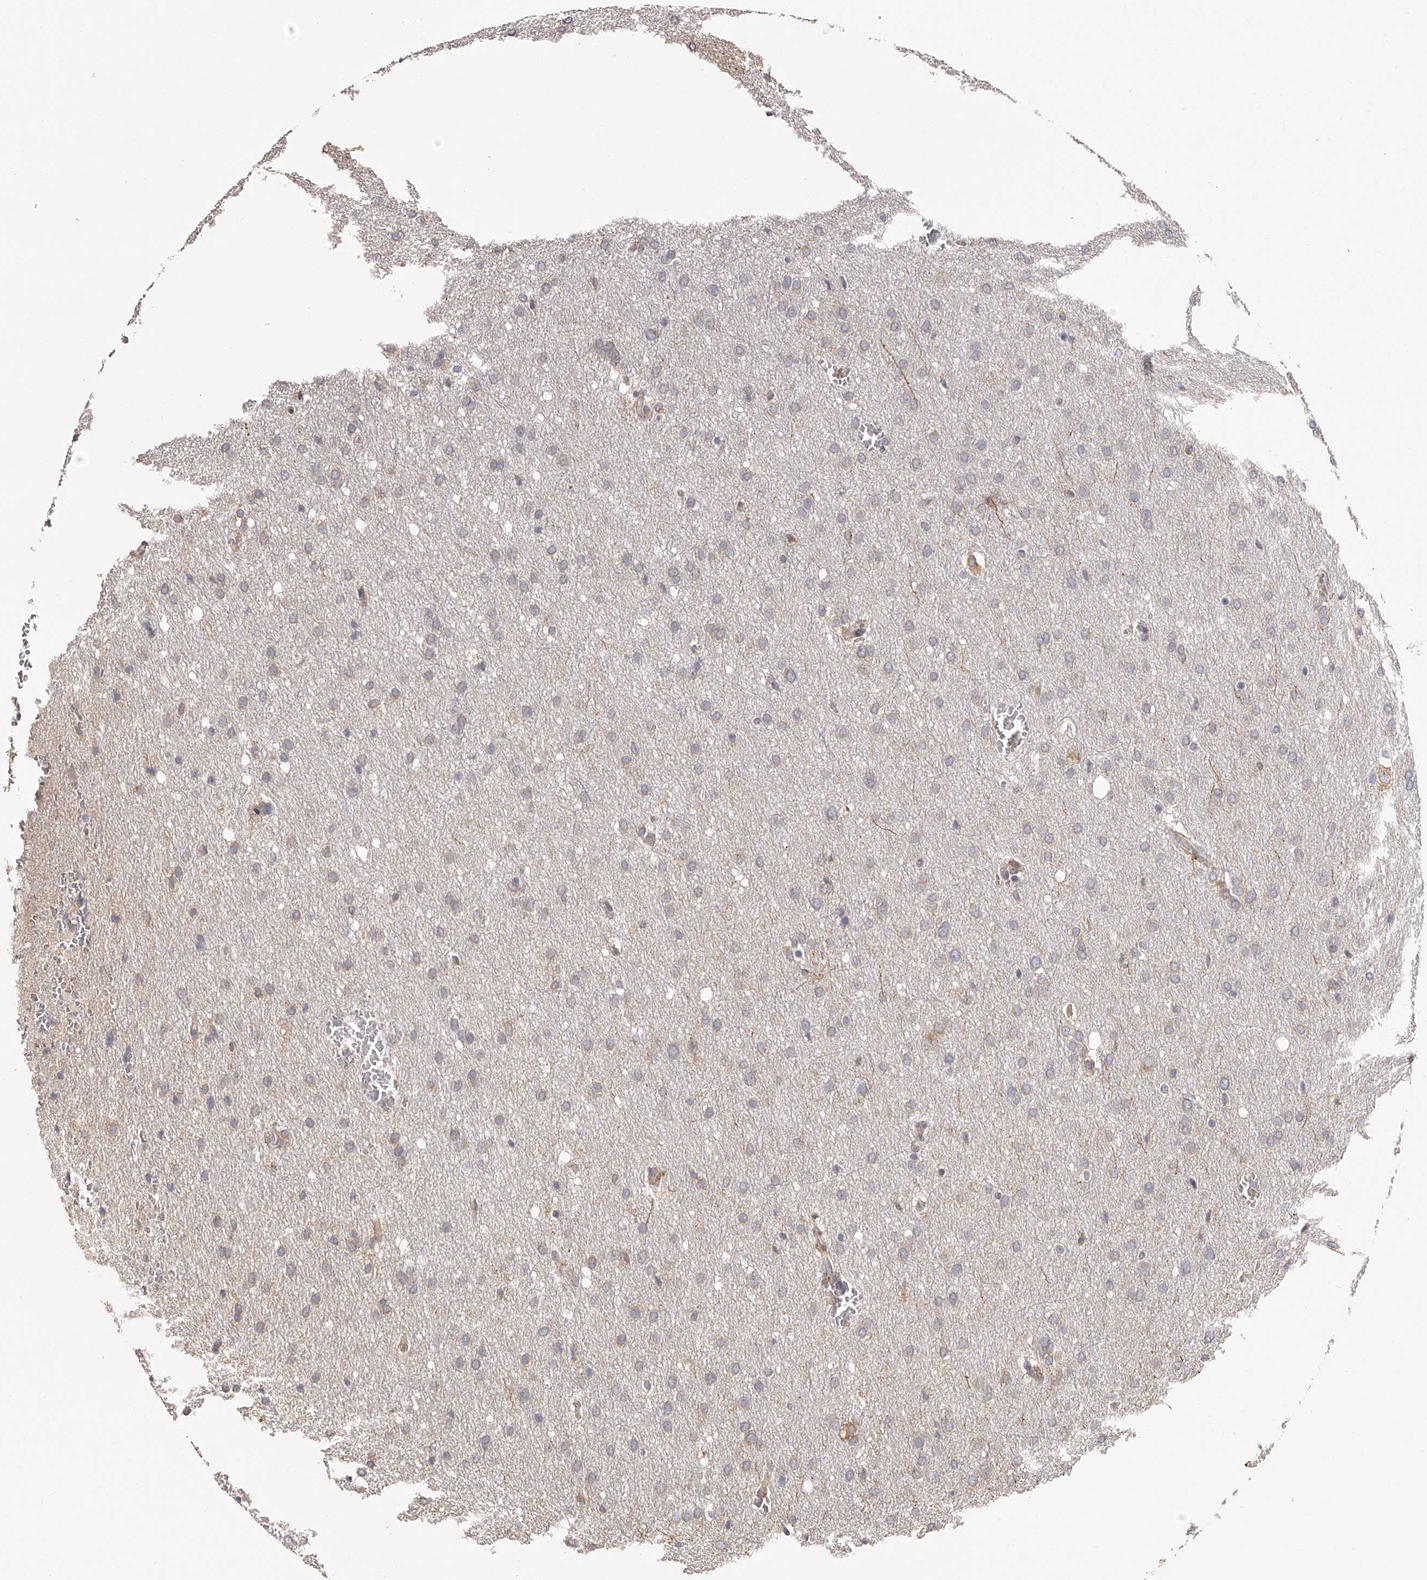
{"staining": {"intensity": "negative", "quantity": "none", "location": "none"}, "tissue": "glioma", "cell_type": "Tumor cells", "image_type": "cancer", "snomed": [{"axis": "morphology", "description": "Glioma, malignant, Low grade"}, {"axis": "topography", "description": "Brain"}], "caption": "High power microscopy photomicrograph of an immunohistochemistry photomicrograph of glioma, revealing no significant staining in tumor cells.", "gene": "TNN", "patient": {"sex": "female", "age": 37}}